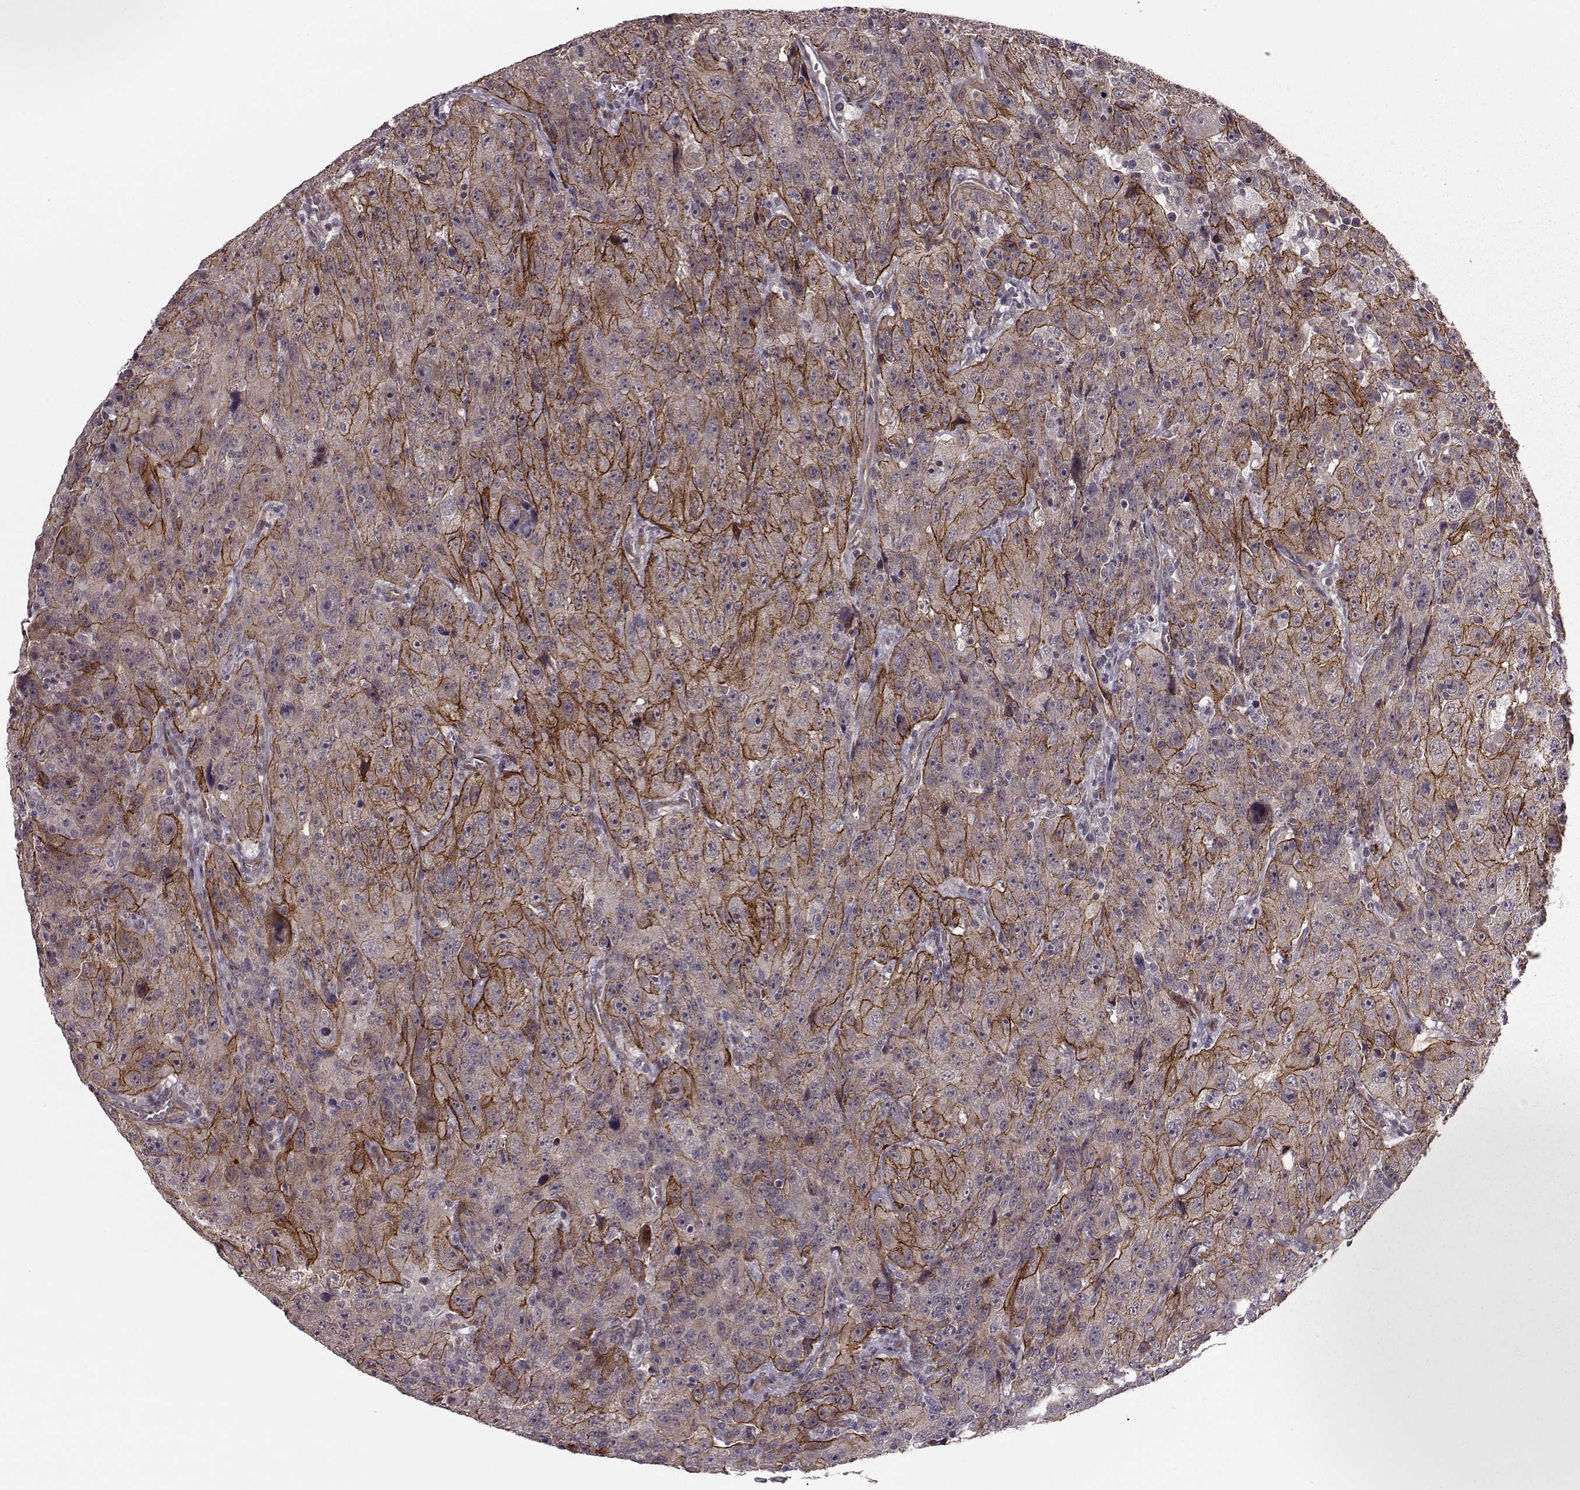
{"staining": {"intensity": "strong", "quantity": ">75%", "location": "cytoplasmic/membranous"}, "tissue": "urothelial cancer", "cell_type": "Tumor cells", "image_type": "cancer", "snomed": [{"axis": "morphology", "description": "Urothelial carcinoma, NOS"}, {"axis": "morphology", "description": "Urothelial carcinoma, High grade"}, {"axis": "topography", "description": "Urinary bladder"}], "caption": "A brown stain shows strong cytoplasmic/membranous expression of a protein in human urothelial cancer tumor cells.", "gene": "SYNPO", "patient": {"sex": "female", "age": 73}}